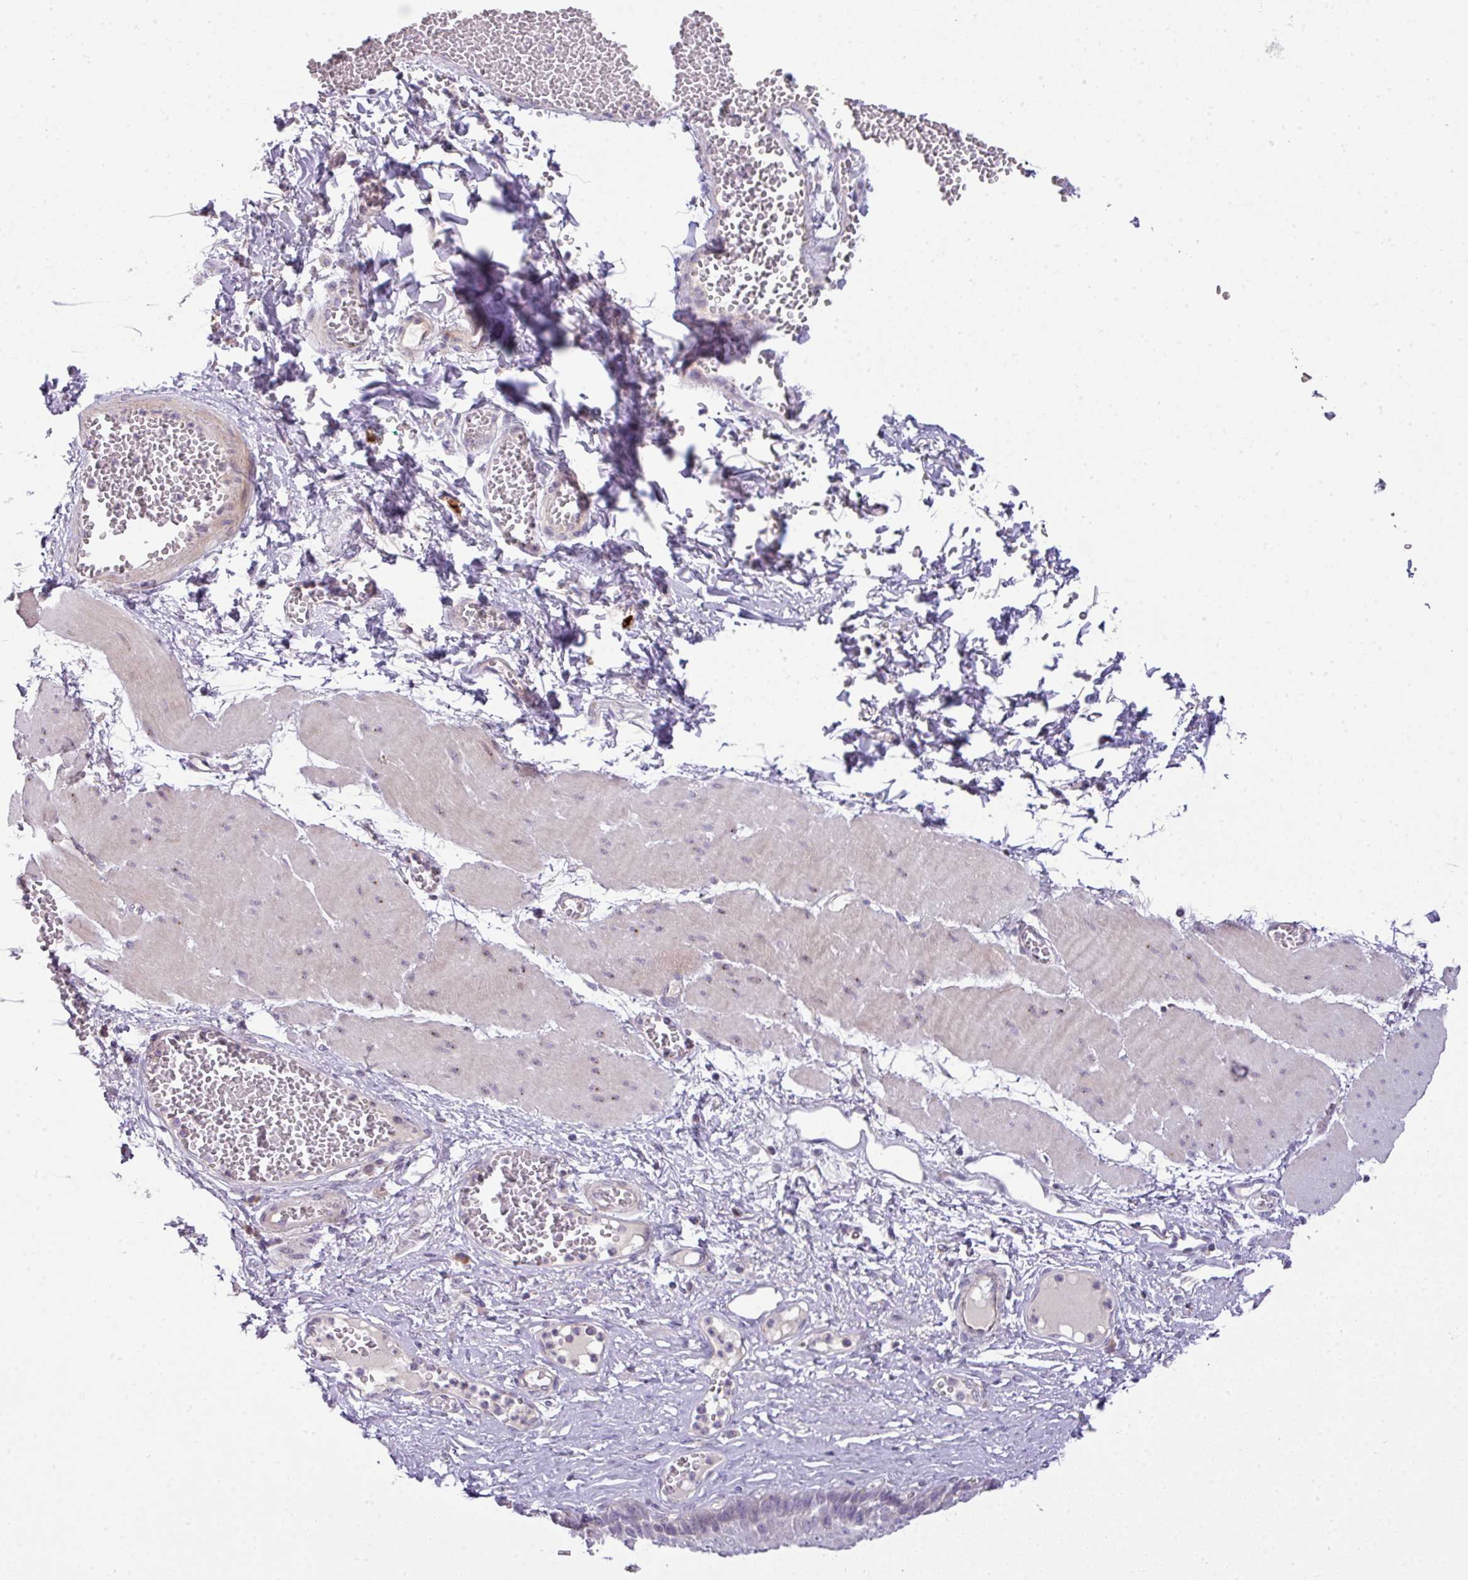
{"staining": {"intensity": "negative", "quantity": "none", "location": "none"}, "tissue": "esophagus", "cell_type": "Squamous epithelial cells", "image_type": "normal", "snomed": [{"axis": "morphology", "description": "Normal tissue, NOS"}, {"axis": "topography", "description": "Esophagus"}], "caption": "High magnification brightfield microscopy of normal esophagus stained with DAB (3,3'-diaminobenzidine) (brown) and counterstained with hematoxylin (blue): squamous epithelial cells show no significant positivity. Brightfield microscopy of immunohistochemistry (IHC) stained with DAB (3,3'-diaminobenzidine) (brown) and hematoxylin (blue), captured at high magnification.", "gene": "PIK3R5", "patient": {"sex": "male", "age": 60}}